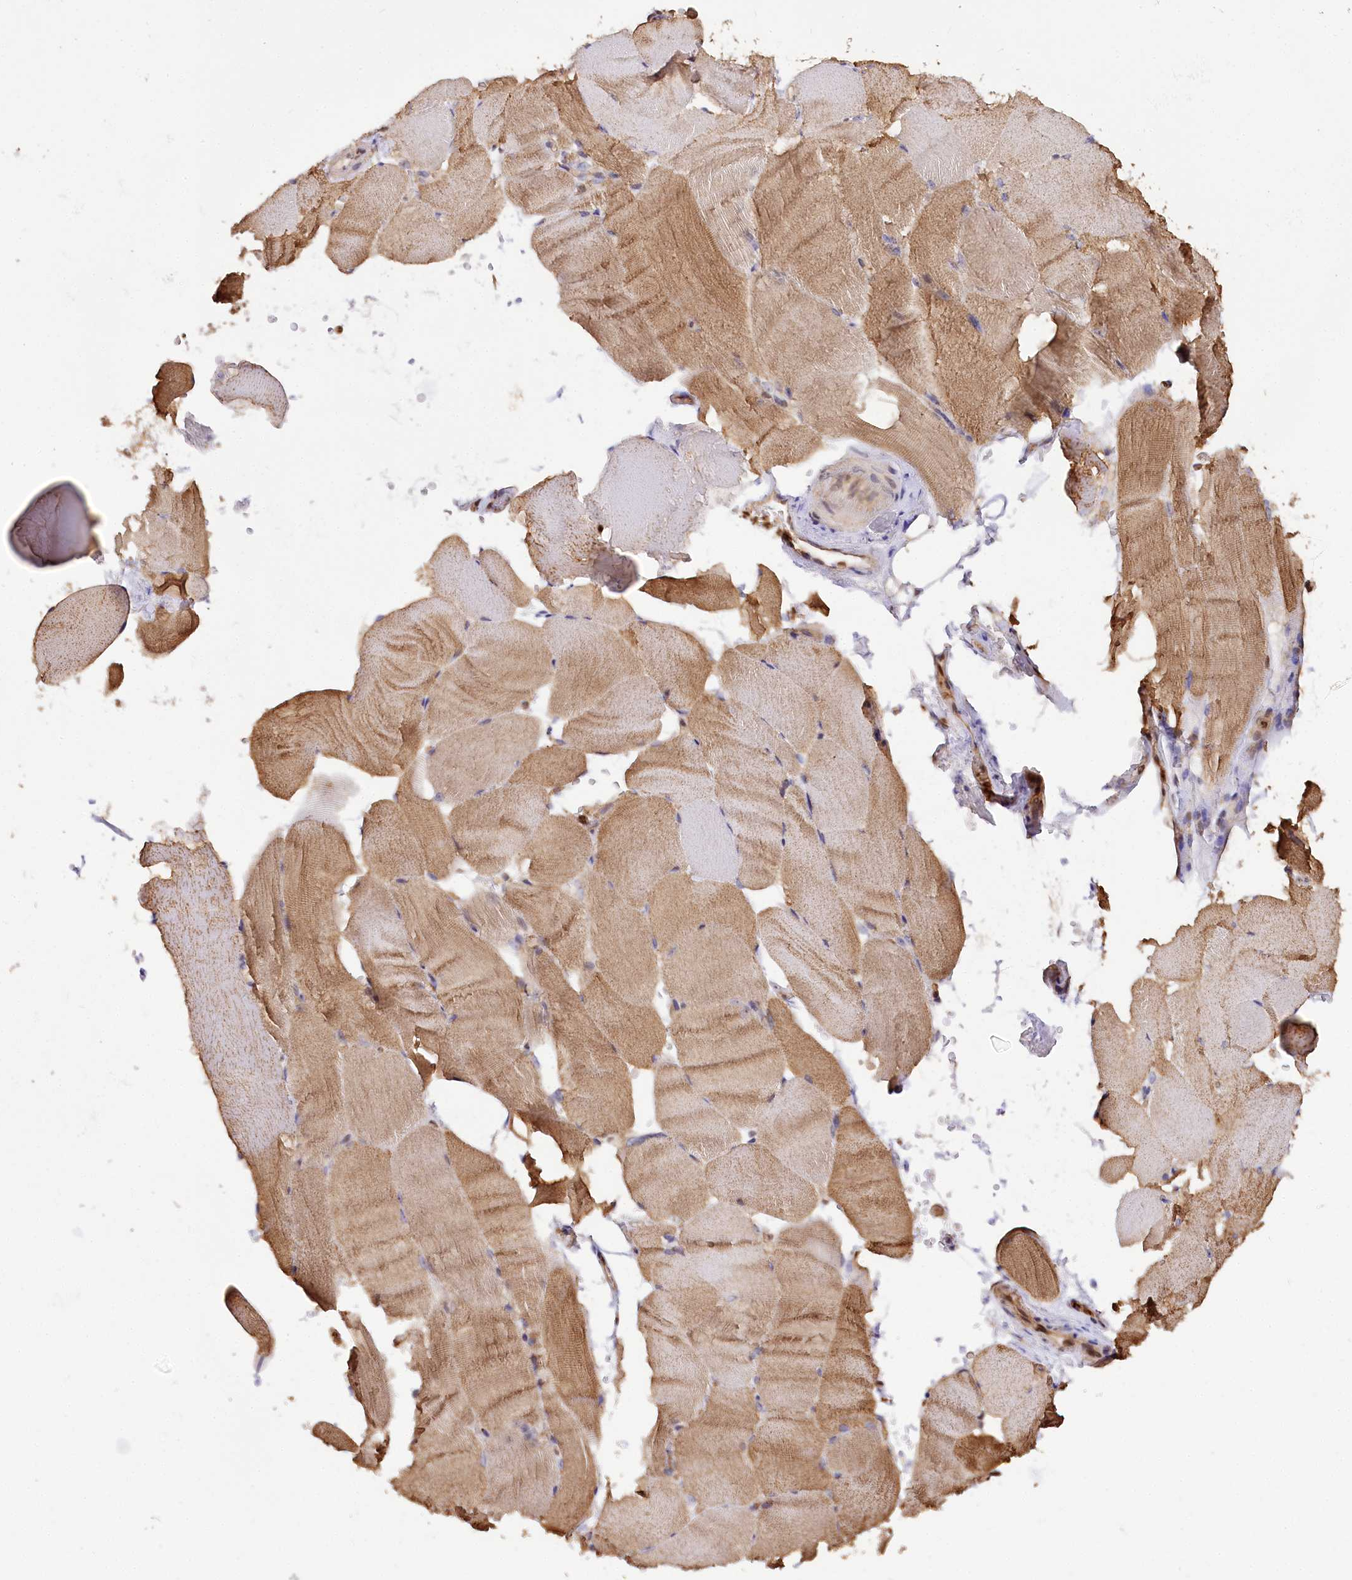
{"staining": {"intensity": "moderate", "quantity": ">75%", "location": "cytoplasmic/membranous"}, "tissue": "skeletal muscle", "cell_type": "Myocytes", "image_type": "normal", "snomed": [{"axis": "morphology", "description": "Normal tissue, NOS"}, {"axis": "topography", "description": "Skeletal muscle"}, {"axis": "topography", "description": "Parathyroid gland"}], "caption": "Moderate cytoplasmic/membranous positivity for a protein is present in approximately >75% of myocytes of benign skeletal muscle using IHC.", "gene": "GNL3L", "patient": {"sex": "female", "age": 37}}